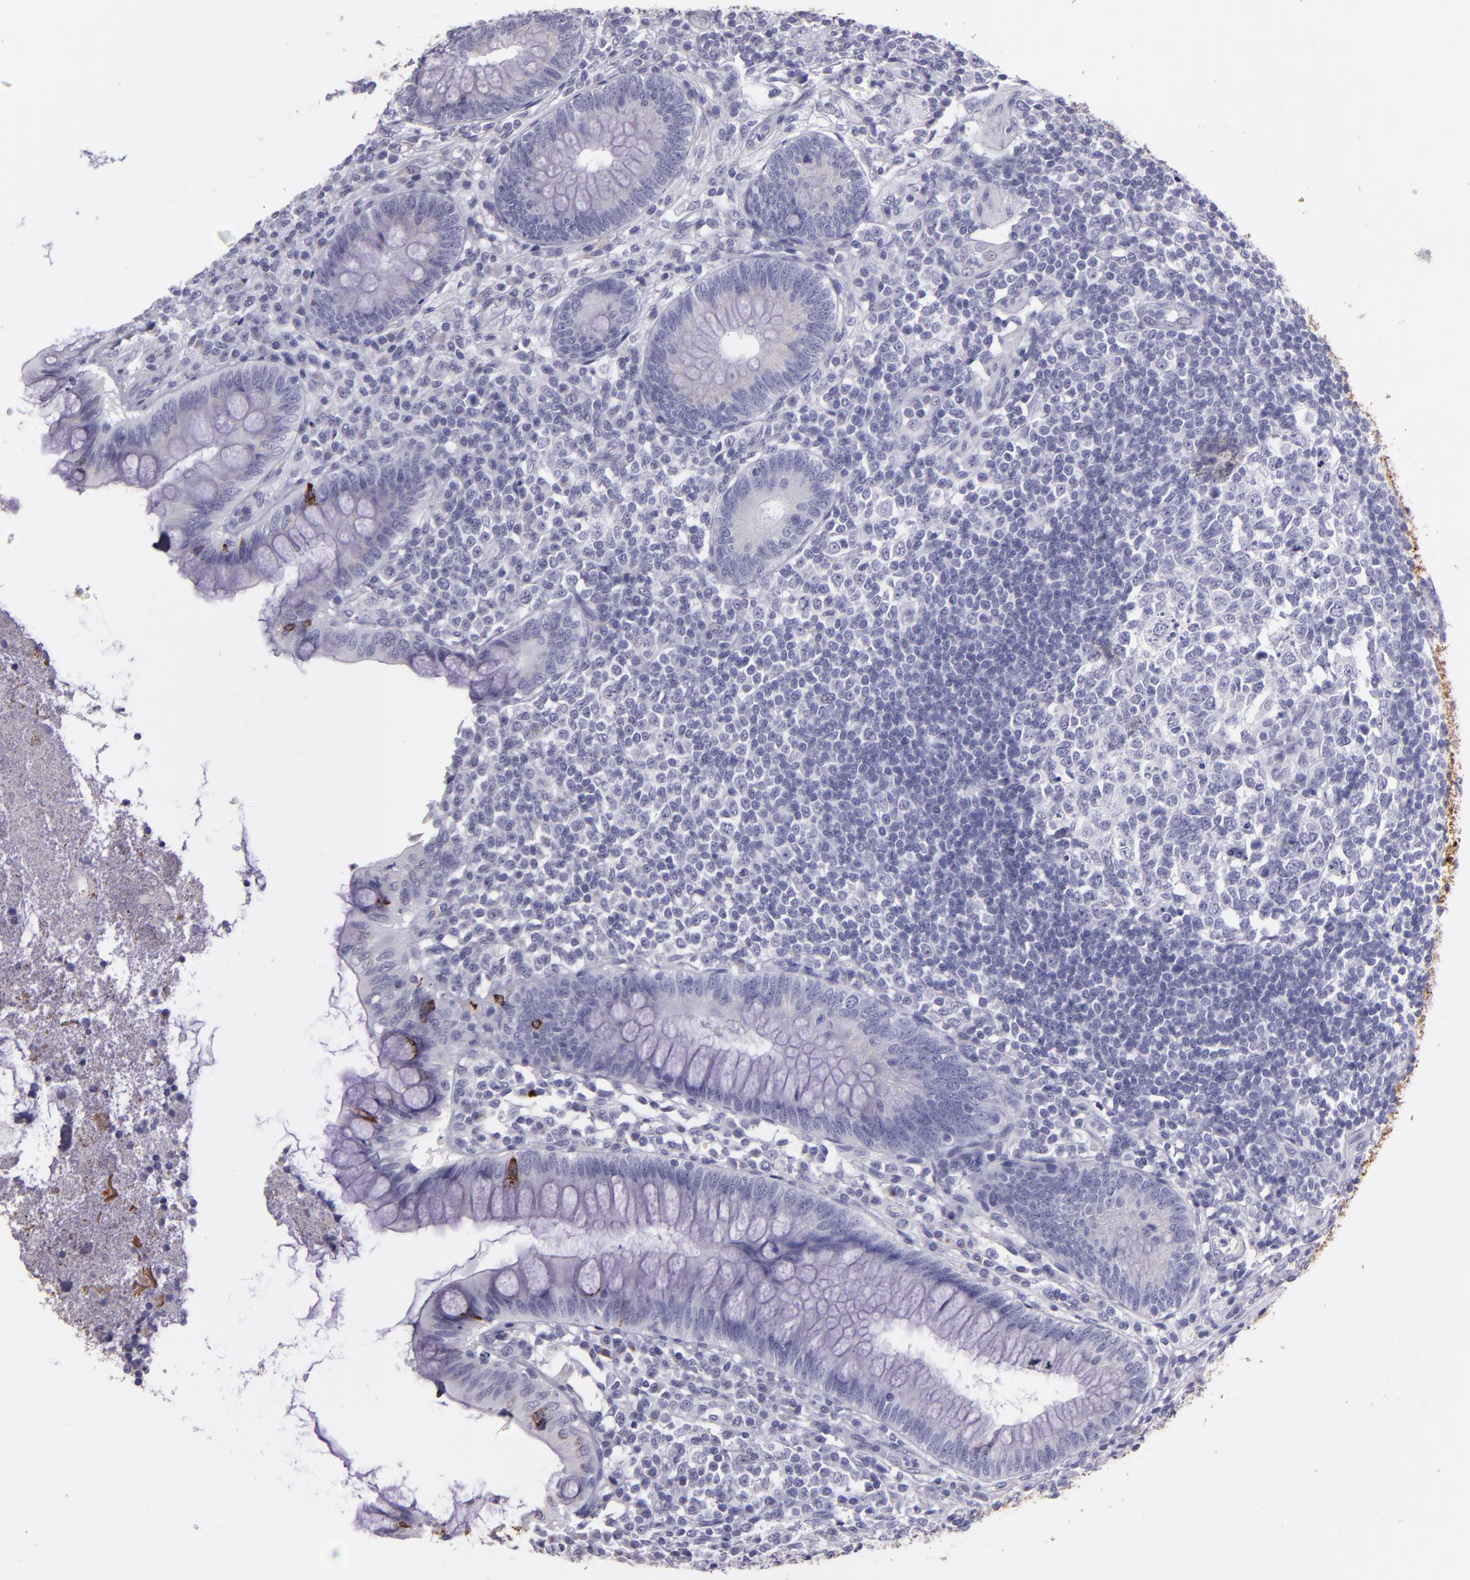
{"staining": {"intensity": "moderate", "quantity": "<25%", "location": "cytoplasmic/membranous"}, "tissue": "appendix", "cell_type": "Glandular cells", "image_type": "normal", "snomed": [{"axis": "morphology", "description": "Normal tissue, NOS"}, {"axis": "topography", "description": "Appendix"}], "caption": "Immunohistochemistry (DAB (3,3'-diaminobenzidine)) staining of normal human appendix shows moderate cytoplasmic/membranous protein staining in about <25% of glandular cells. (DAB = brown stain, brightfield microscopy at high magnification).", "gene": "MUC5AC", "patient": {"sex": "female", "age": 66}}